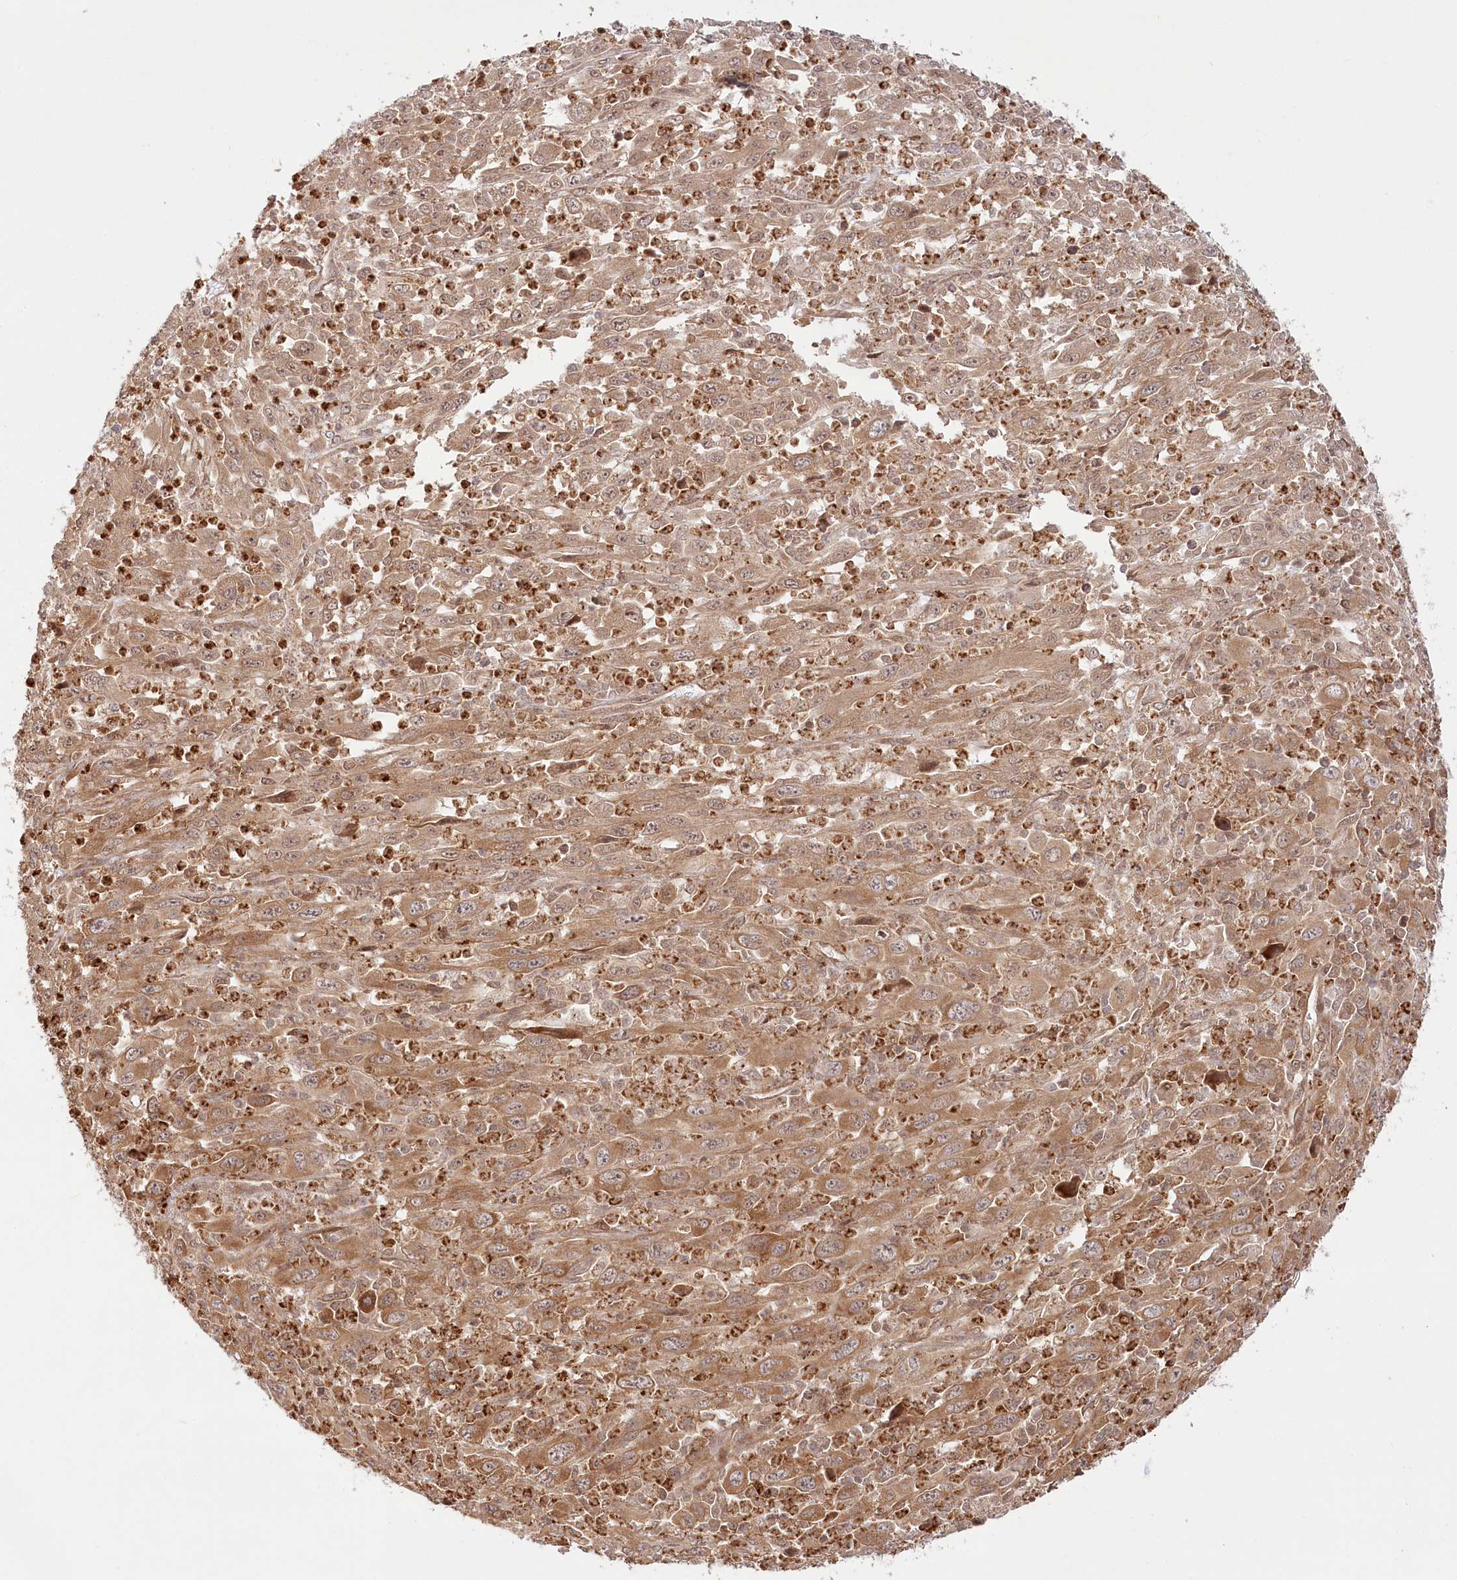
{"staining": {"intensity": "moderate", "quantity": ">75%", "location": "cytoplasmic/membranous,nuclear"}, "tissue": "melanoma", "cell_type": "Tumor cells", "image_type": "cancer", "snomed": [{"axis": "morphology", "description": "Malignant melanoma, Metastatic site"}, {"axis": "topography", "description": "Skin"}], "caption": "Protein staining exhibits moderate cytoplasmic/membranous and nuclear staining in approximately >75% of tumor cells in melanoma. (IHC, brightfield microscopy, high magnification).", "gene": "CEP70", "patient": {"sex": "female", "age": 56}}